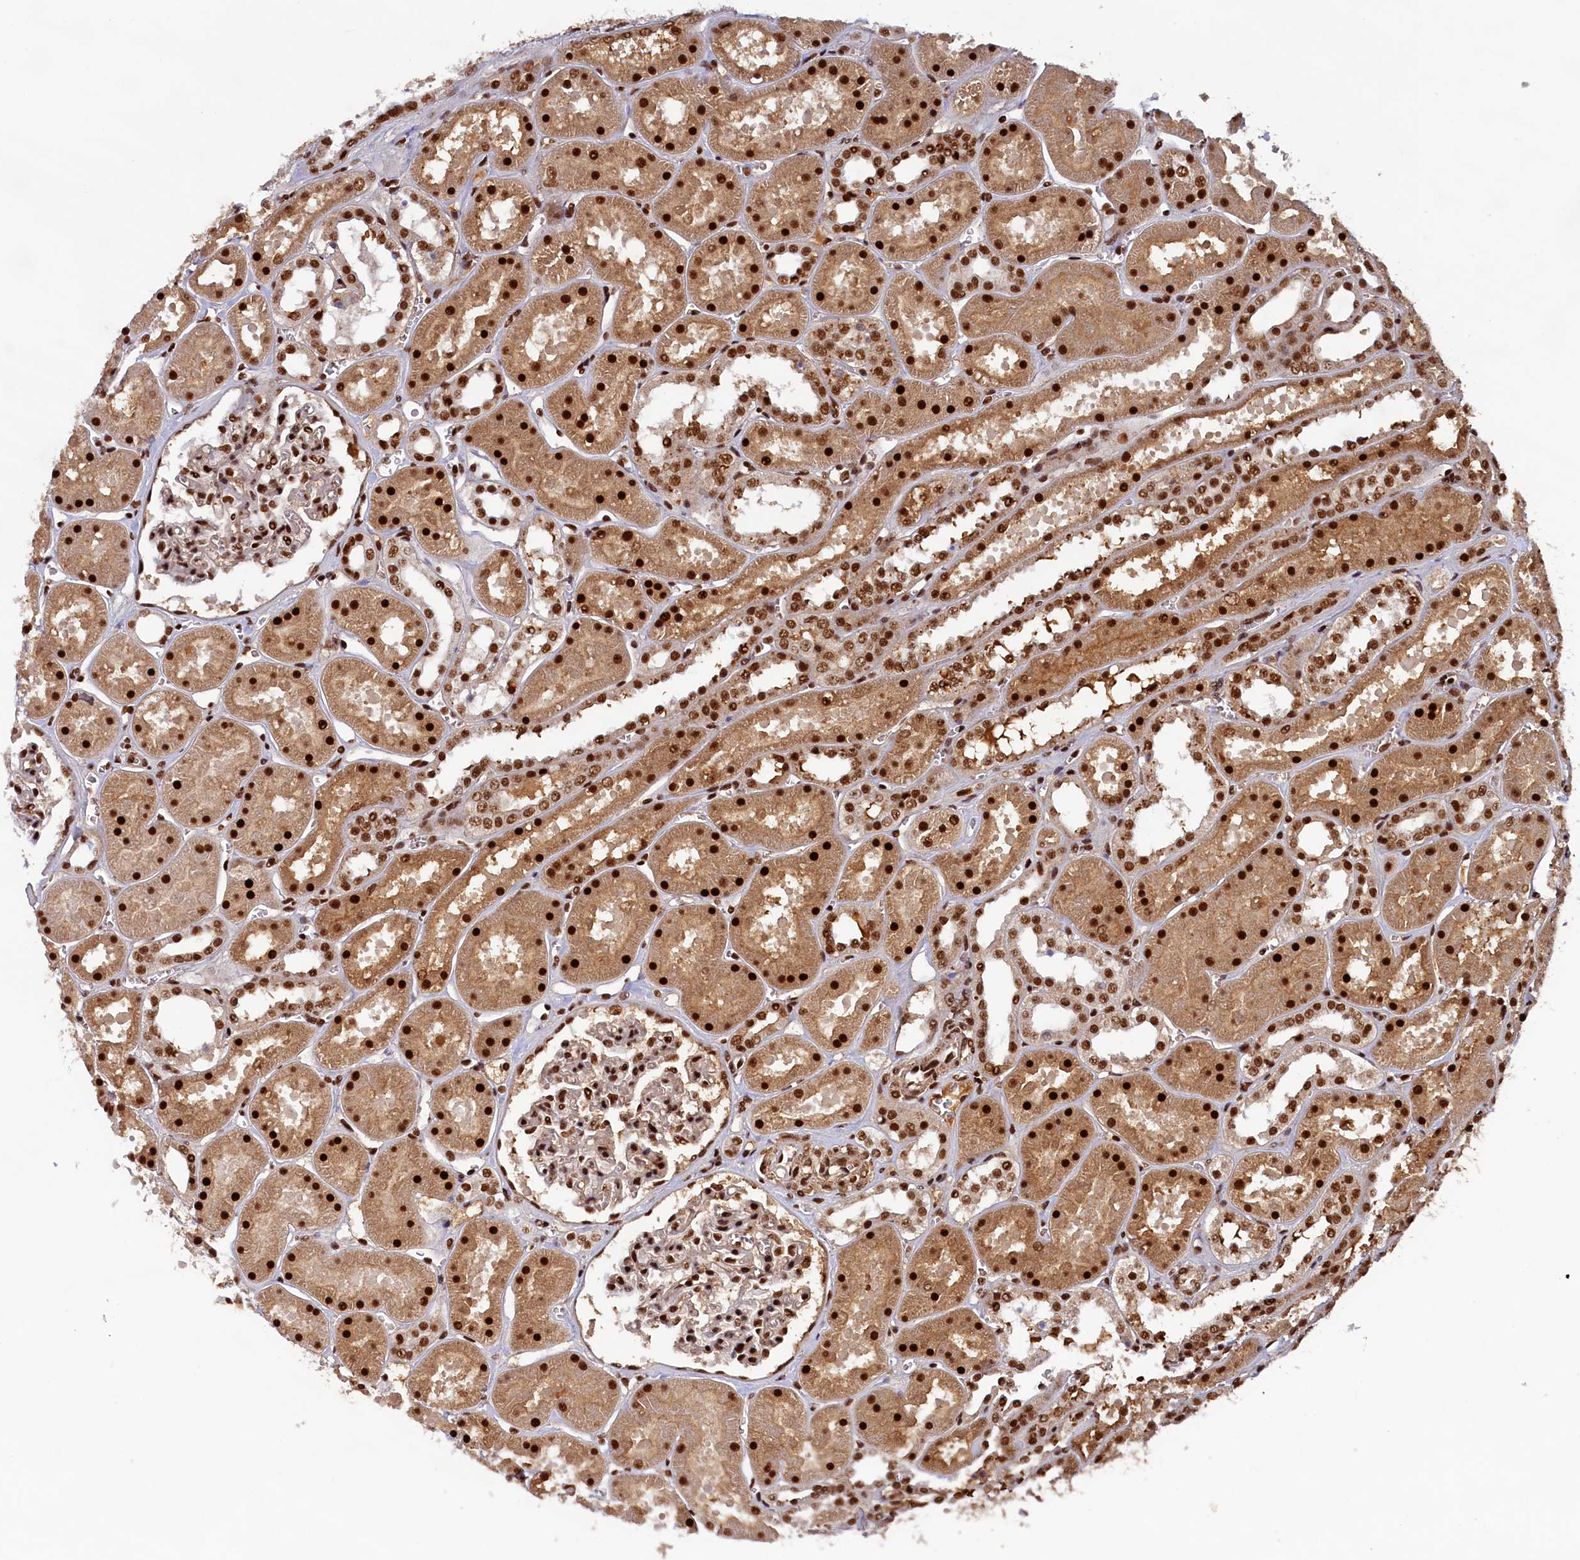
{"staining": {"intensity": "strong", "quantity": ">75%", "location": "nuclear"}, "tissue": "kidney", "cell_type": "Cells in glomeruli", "image_type": "normal", "snomed": [{"axis": "morphology", "description": "Normal tissue, NOS"}, {"axis": "topography", "description": "Kidney"}], "caption": "This histopathology image demonstrates benign kidney stained with IHC to label a protein in brown. The nuclear of cells in glomeruli show strong positivity for the protein. Nuclei are counter-stained blue.", "gene": "ZC3H18", "patient": {"sex": "female", "age": 41}}